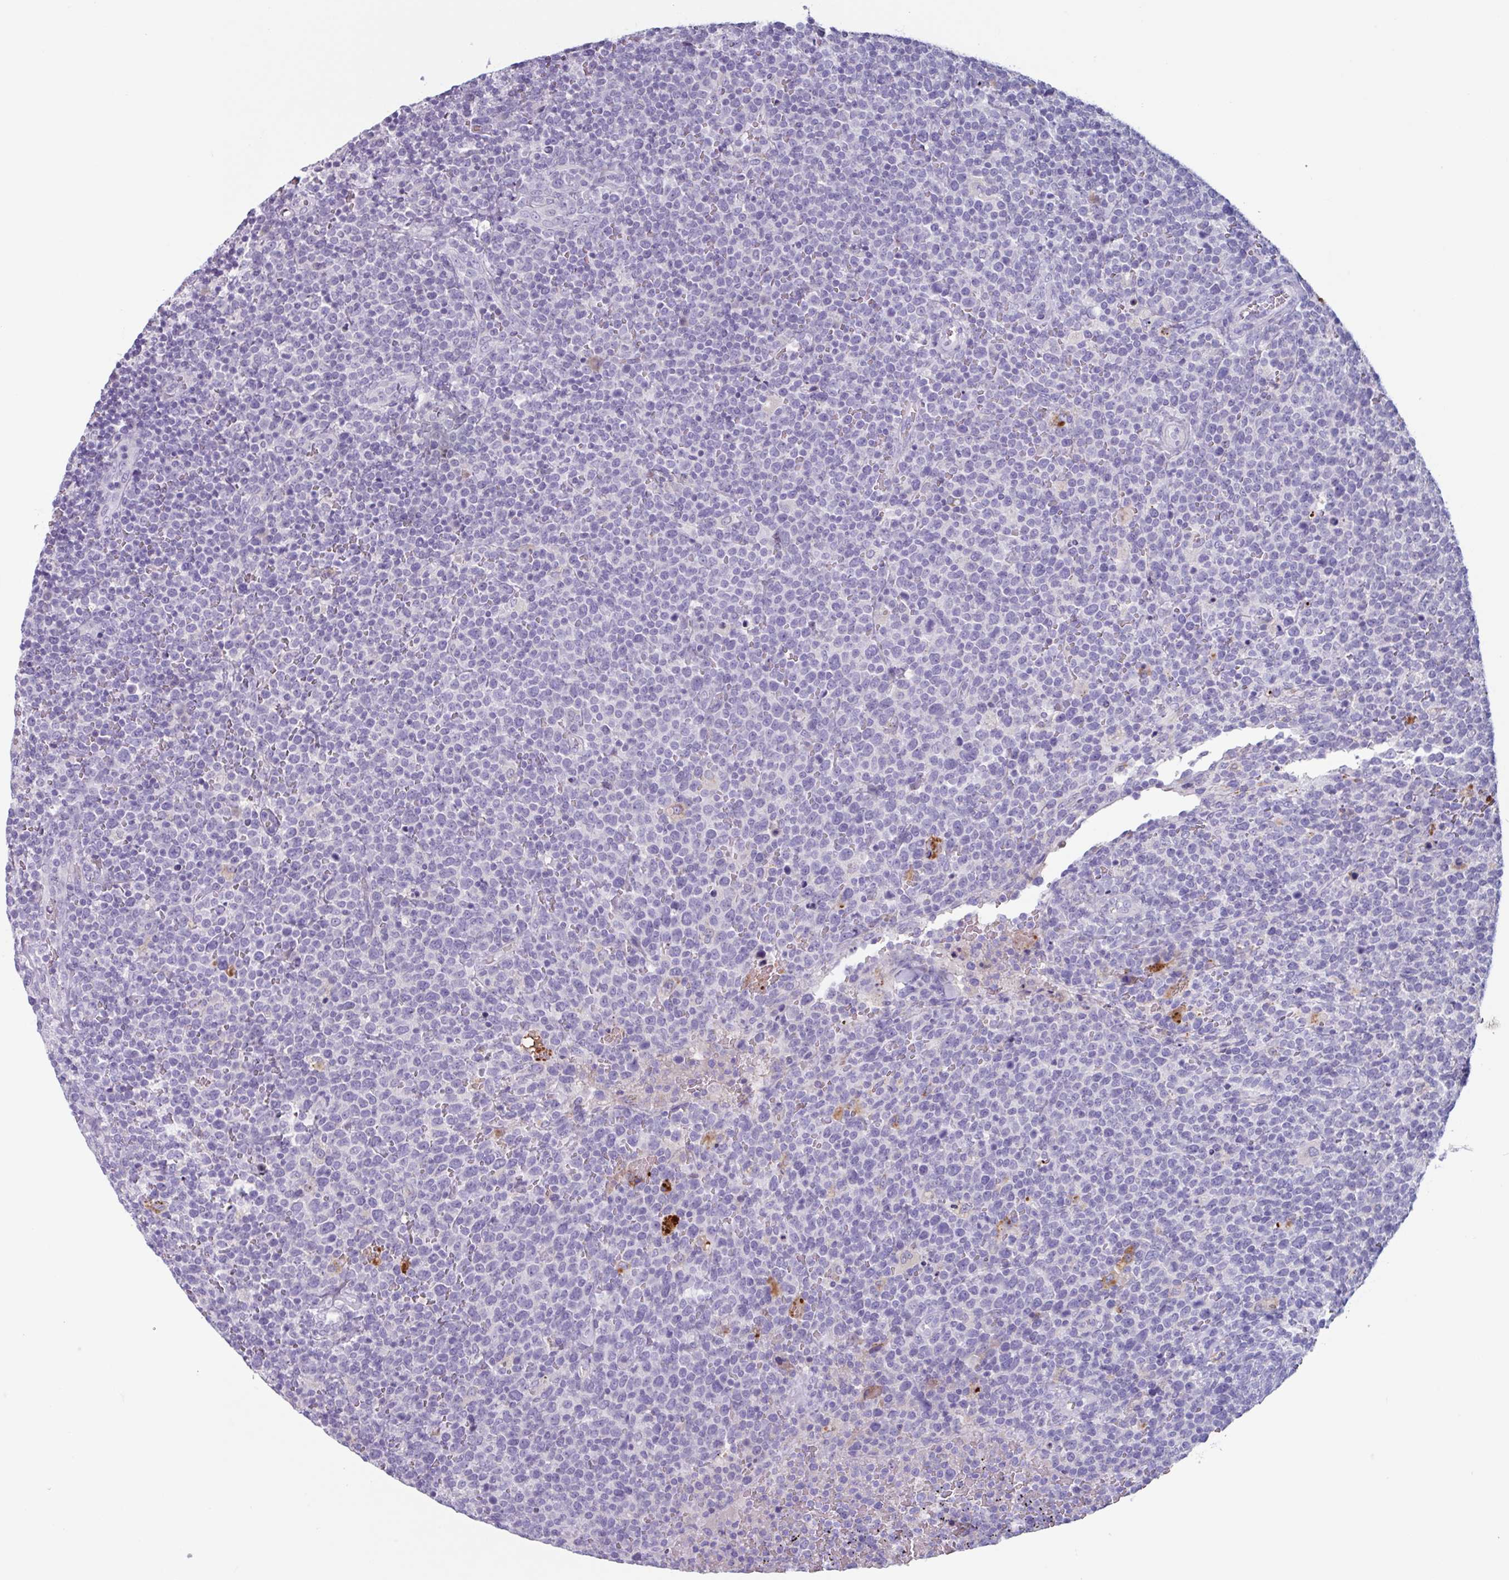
{"staining": {"intensity": "negative", "quantity": "none", "location": "none"}, "tissue": "lymphoma", "cell_type": "Tumor cells", "image_type": "cancer", "snomed": [{"axis": "morphology", "description": "Malignant lymphoma, non-Hodgkin's type, High grade"}, {"axis": "topography", "description": "Lymph node"}], "caption": "Tumor cells show no significant expression in malignant lymphoma, non-Hodgkin's type (high-grade).", "gene": "OR2T10", "patient": {"sex": "male", "age": 61}}